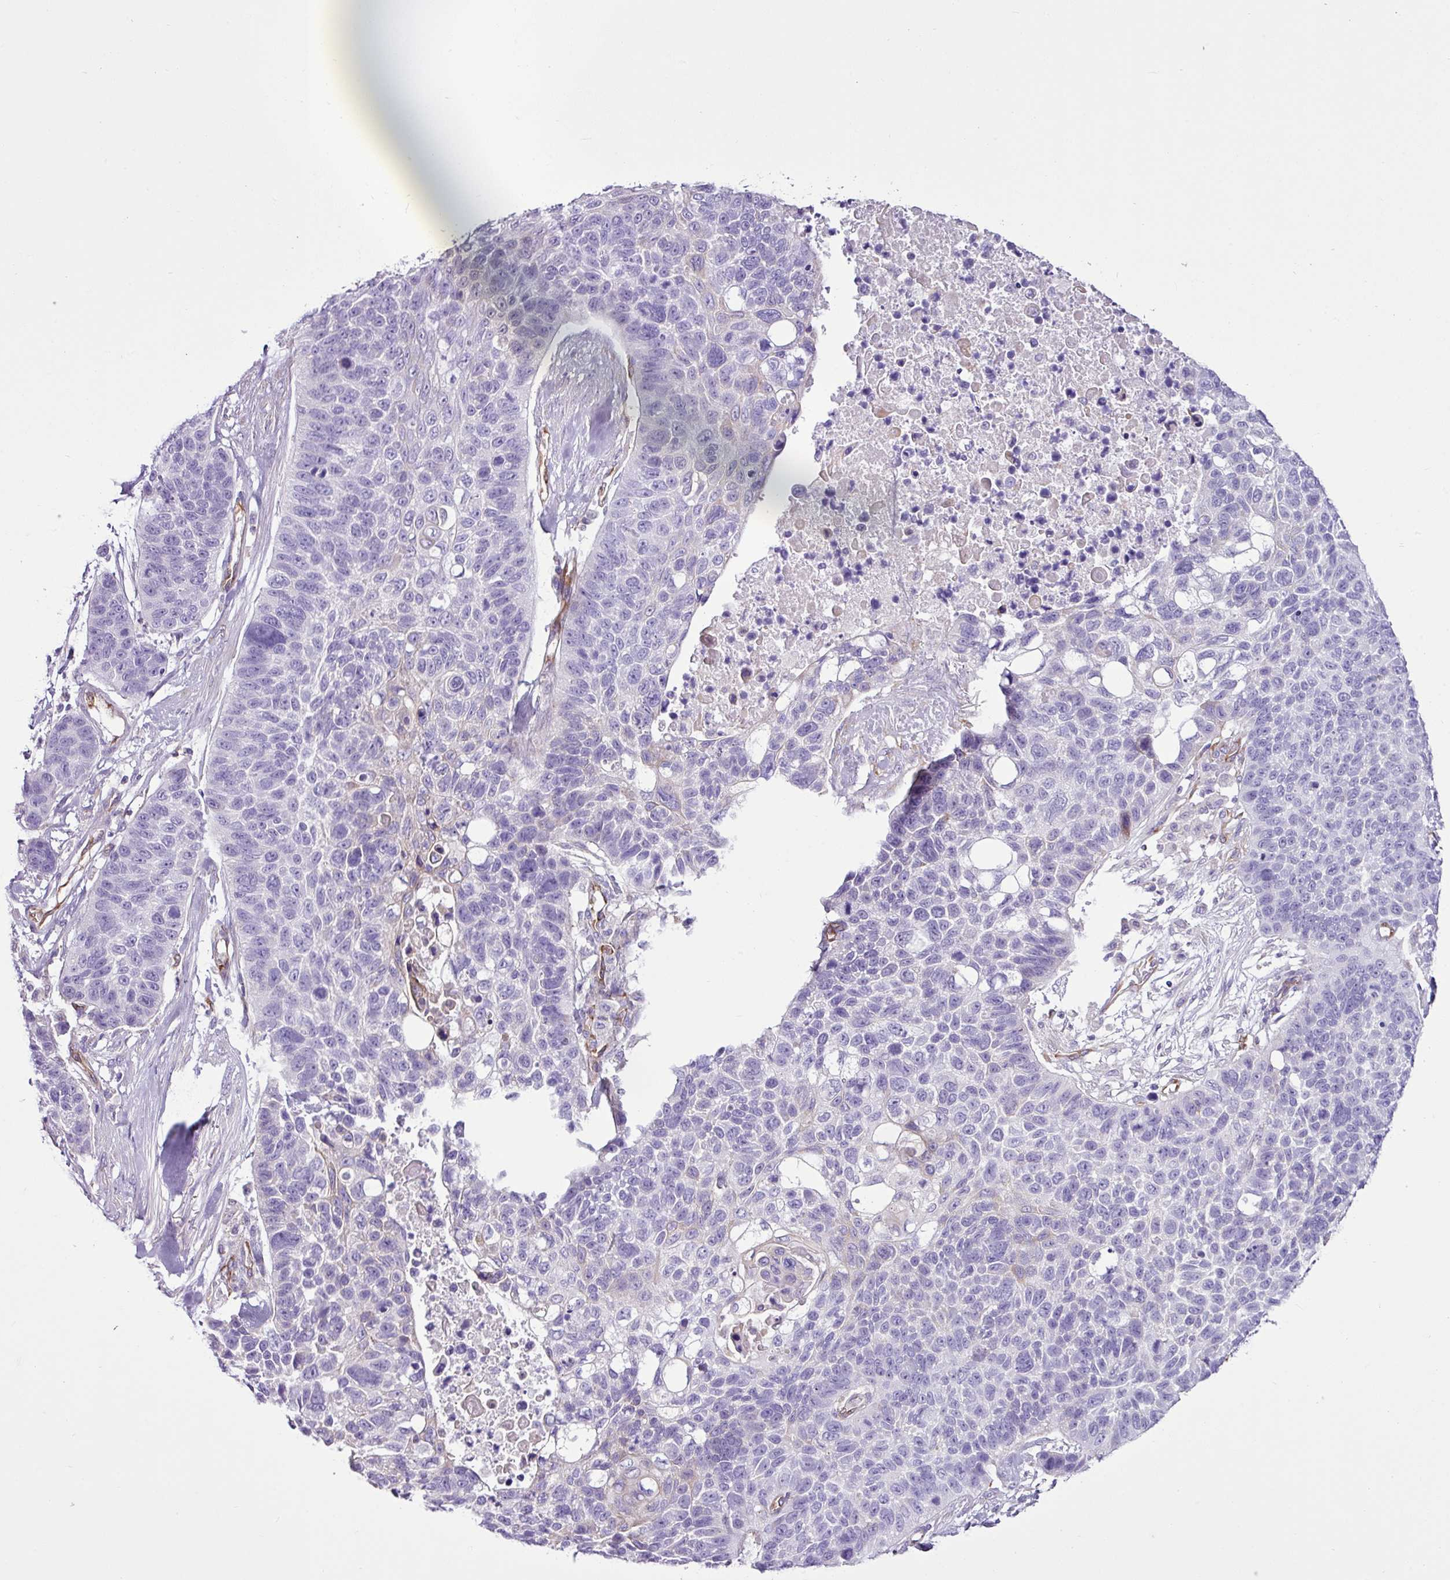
{"staining": {"intensity": "negative", "quantity": "none", "location": "none"}, "tissue": "lung cancer", "cell_type": "Tumor cells", "image_type": "cancer", "snomed": [{"axis": "morphology", "description": "Squamous cell carcinoma, NOS"}, {"axis": "topography", "description": "Lung"}], "caption": "The image exhibits no significant expression in tumor cells of lung cancer (squamous cell carcinoma).", "gene": "EME2", "patient": {"sex": "male", "age": 62}}